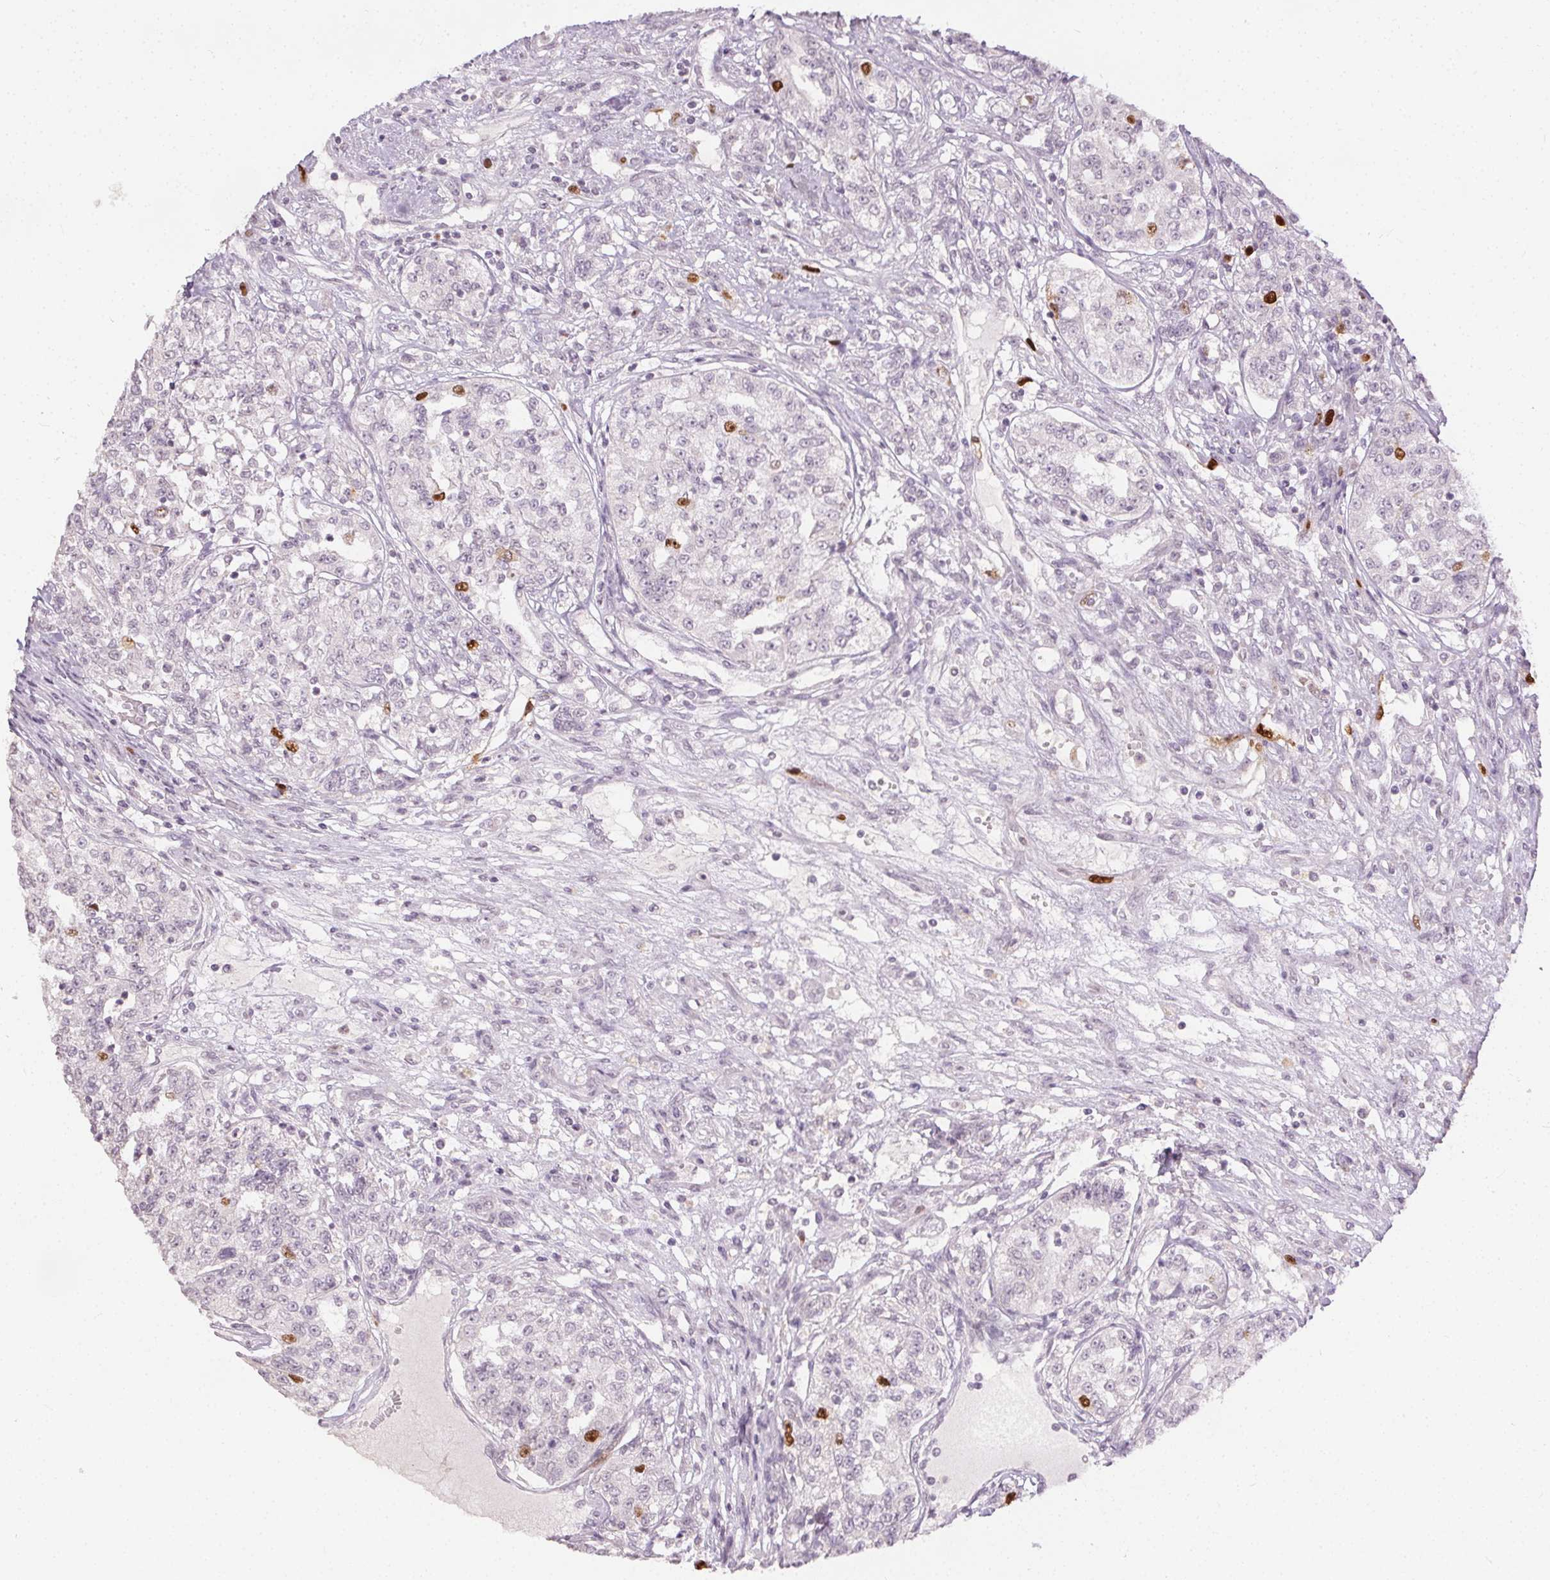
{"staining": {"intensity": "moderate", "quantity": "<25%", "location": "nuclear"}, "tissue": "renal cancer", "cell_type": "Tumor cells", "image_type": "cancer", "snomed": [{"axis": "morphology", "description": "Adenocarcinoma, NOS"}, {"axis": "topography", "description": "Kidney"}], "caption": "There is low levels of moderate nuclear positivity in tumor cells of renal cancer, as demonstrated by immunohistochemical staining (brown color).", "gene": "ANLN", "patient": {"sex": "female", "age": 63}}